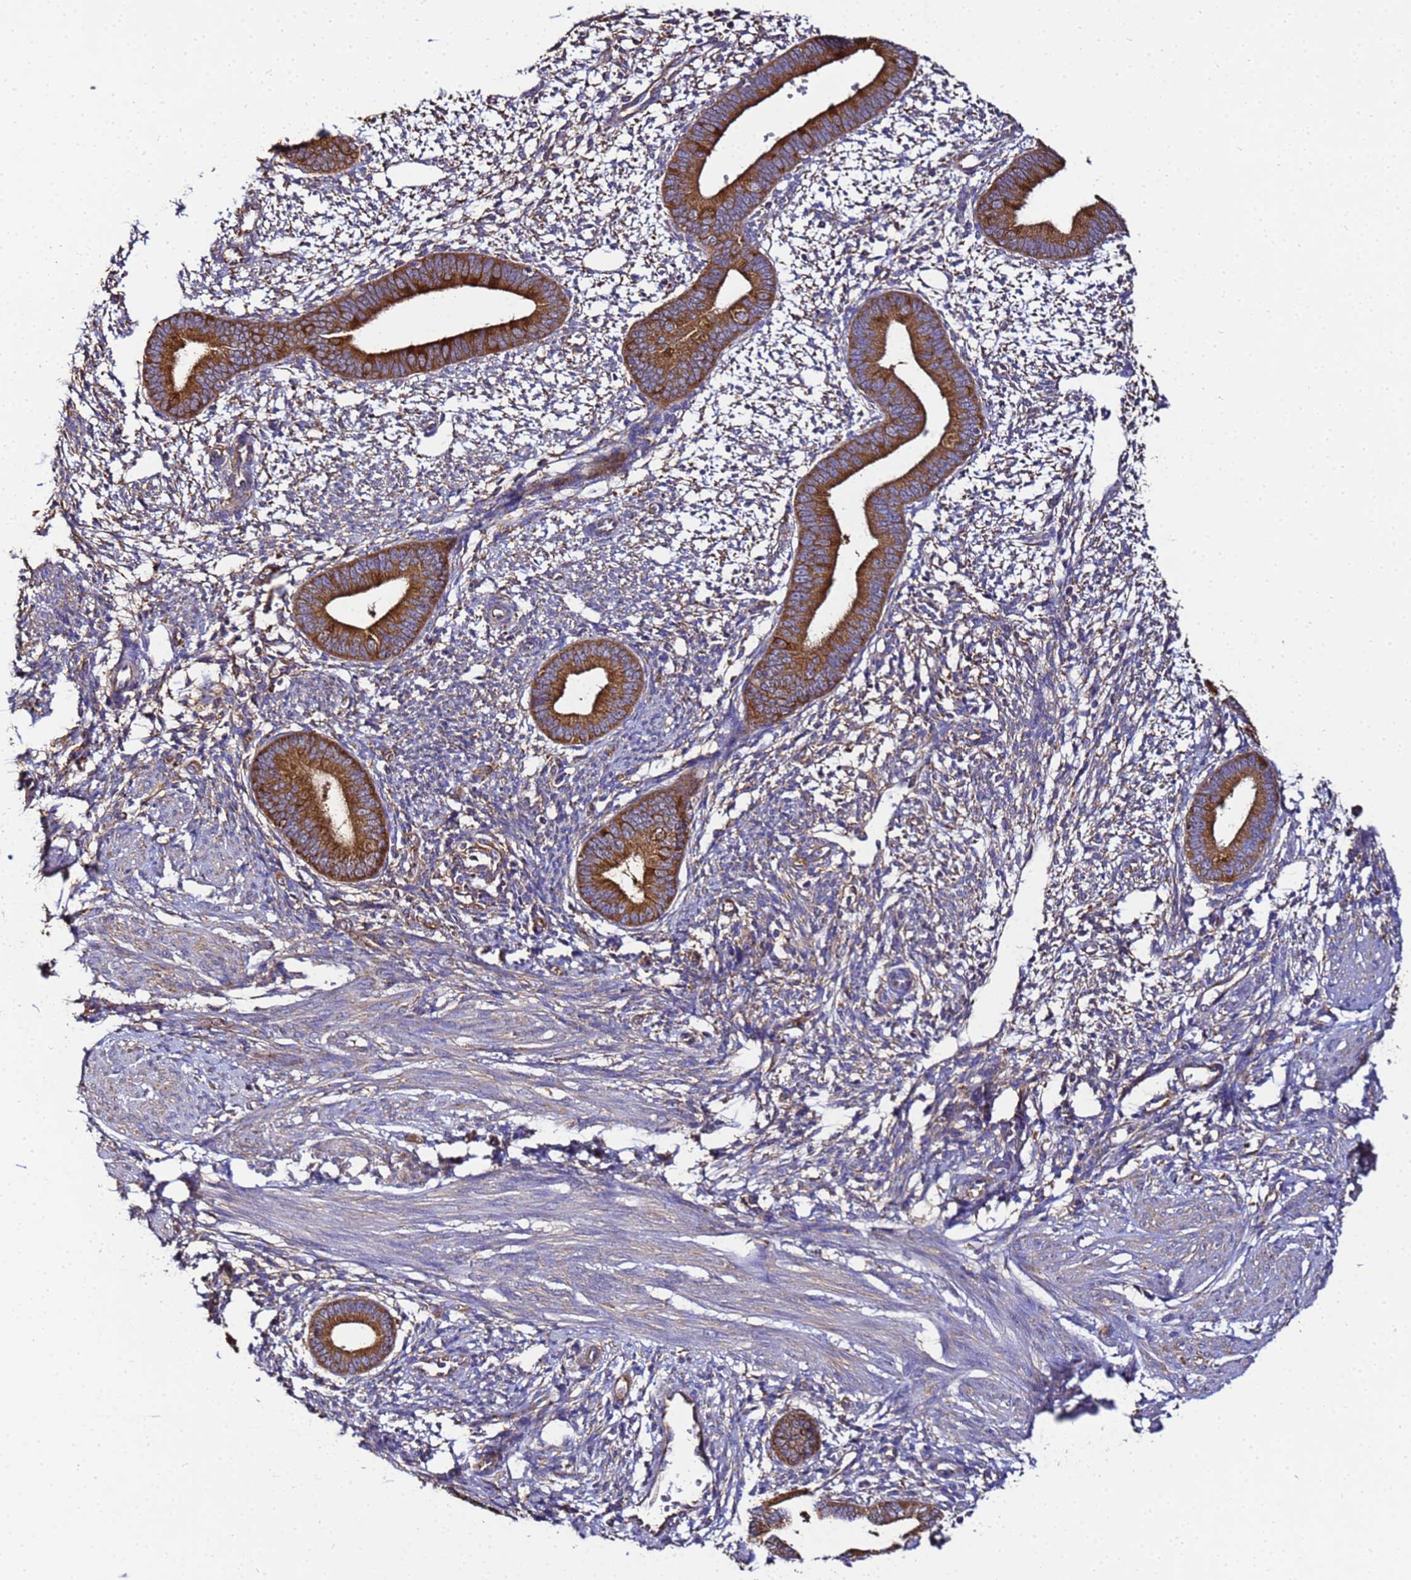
{"staining": {"intensity": "moderate", "quantity": "<25%", "location": "cytoplasmic/membranous"}, "tissue": "endometrium", "cell_type": "Cells in endometrial stroma", "image_type": "normal", "snomed": [{"axis": "morphology", "description": "Normal tissue, NOS"}, {"axis": "topography", "description": "Endometrium"}], "caption": "The image exhibits immunohistochemical staining of normal endometrium. There is moderate cytoplasmic/membranous positivity is appreciated in approximately <25% of cells in endometrial stroma.", "gene": "NARS1", "patient": {"sex": "female", "age": 46}}